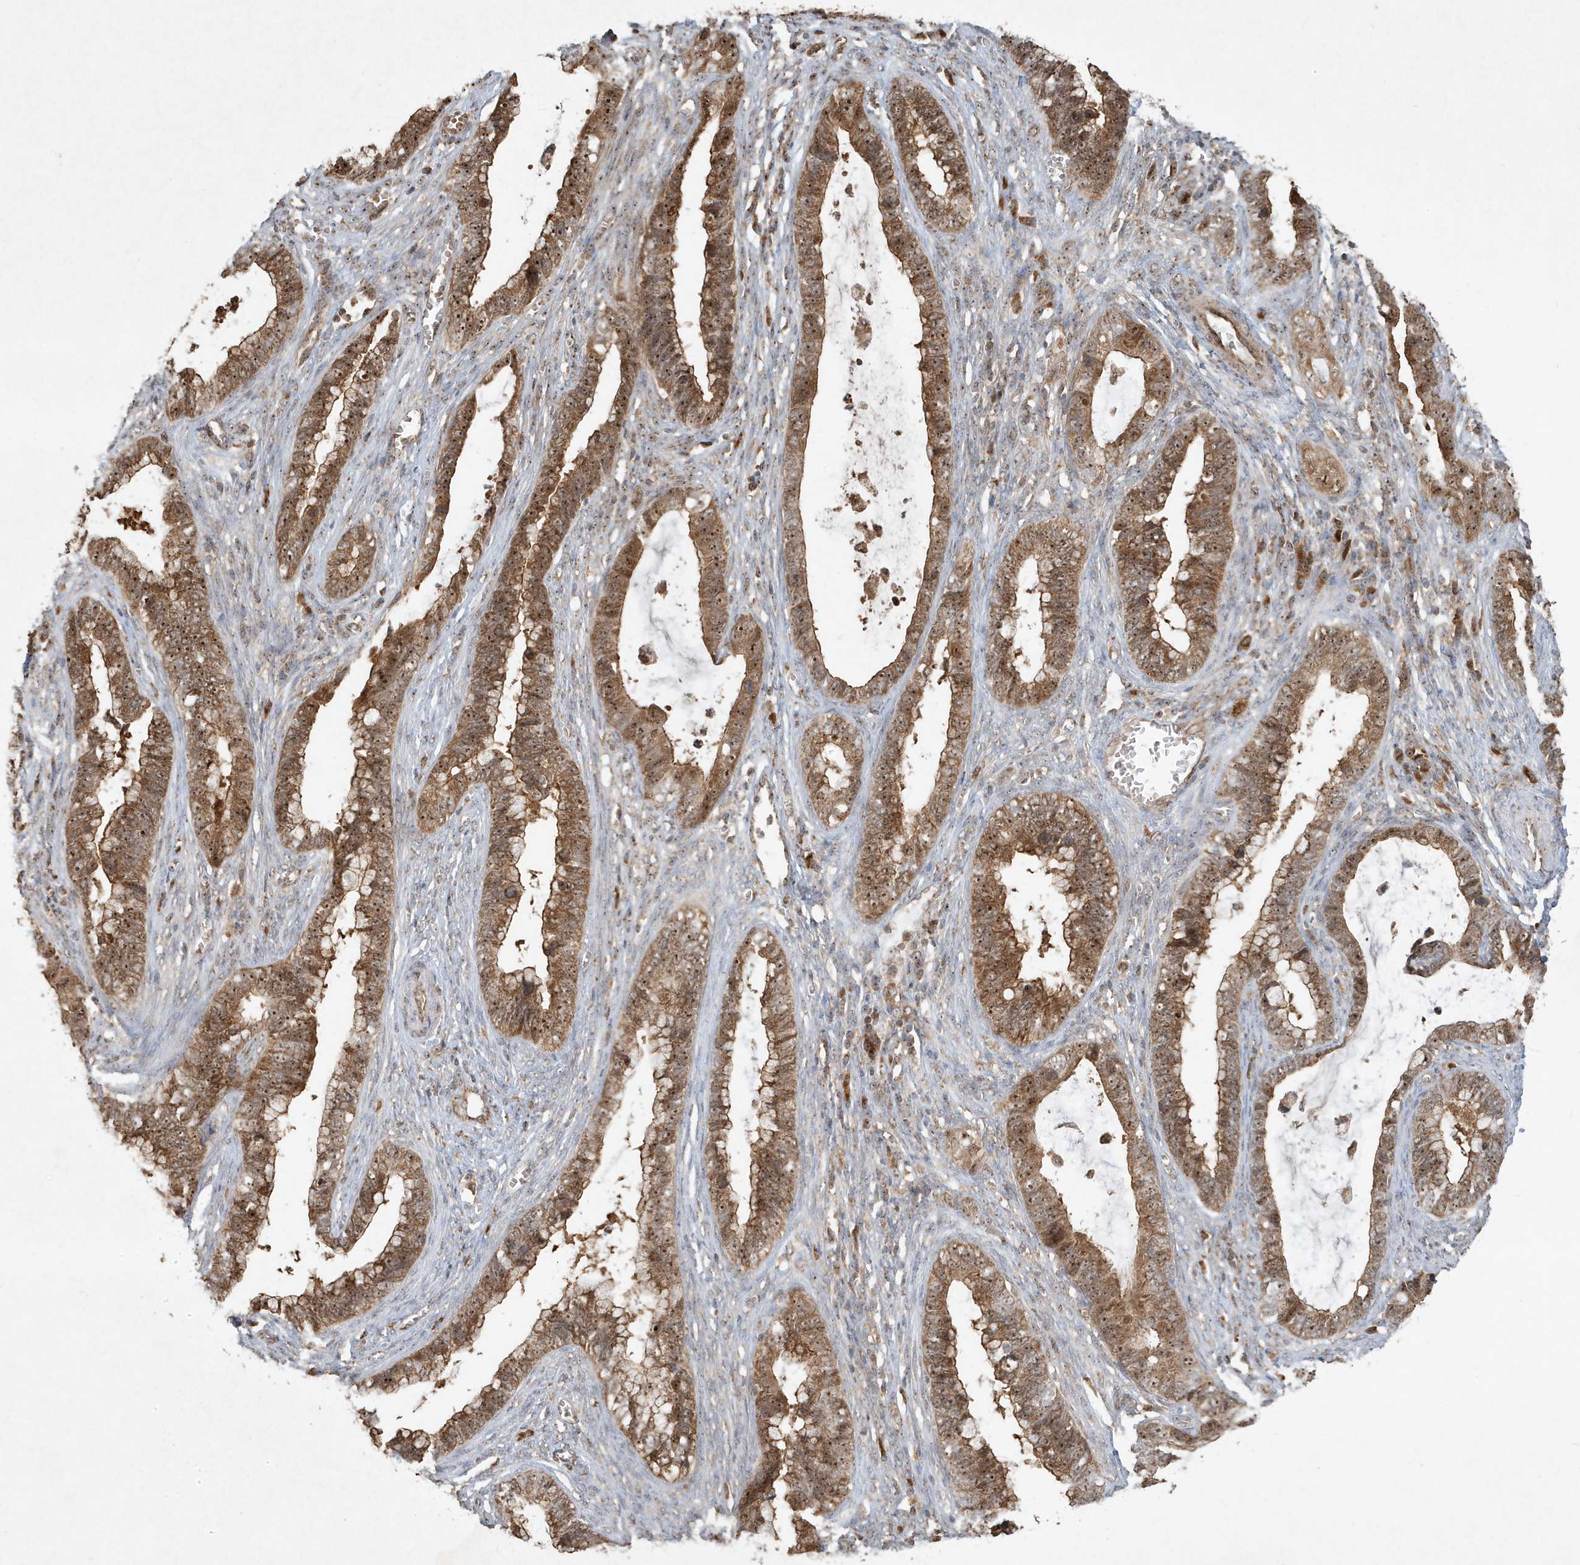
{"staining": {"intensity": "strong", "quantity": ">75%", "location": "cytoplasmic/membranous,nuclear"}, "tissue": "cervical cancer", "cell_type": "Tumor cells", "image_type": "cancer", "snomed": [{"axis": "morphology", "description": "Adenocarcinoma, NOS"}, {"axis": "topography", "description": "Cervix"}], "caption": "Protein expression analysis of cervical cancer (adenocarcinoma) demonstrates strong cytoplasmic/membranous and nuclear staining in about >75% of tumor cells.", "gene": "ABCB9", "patient": {"sex": "female", "age": 44}}